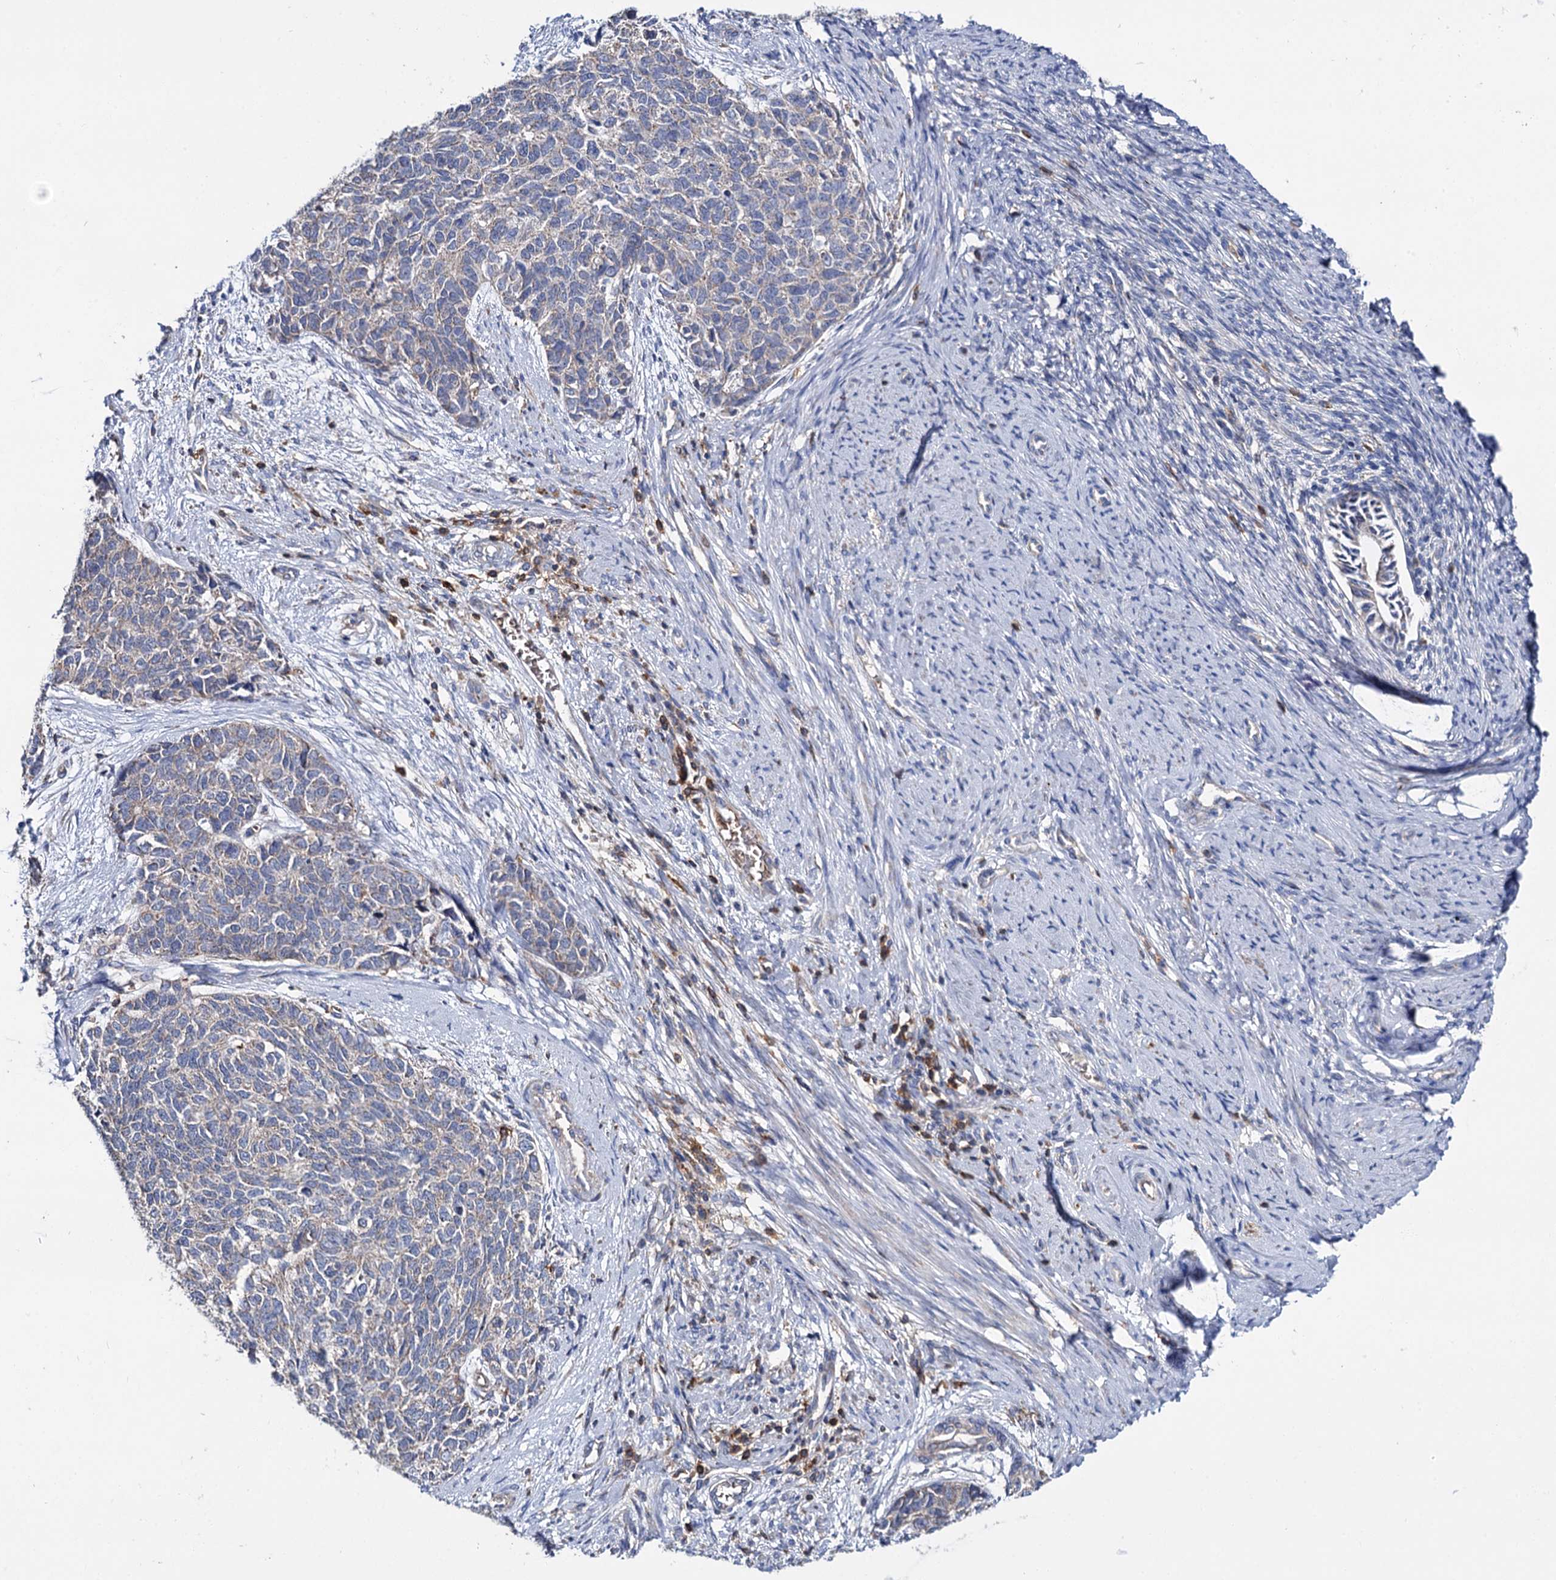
{"staining": {"intensity": "weak", "quantity": "<25%", "location": "cytoplasmic/membranous"}, "tissue": "cervical cancer", "cell_type": "Tumor cells", "image_type": "cancer", "snomed": [{"axis": "morphology", "description": "Squamous cell carcinoma, NOS"}, {"axis": "topography", "description": "Cervix"}], "caption": "Protein analysis of cervical squamous cell carcinoma shows no significant staining in tumor cells. The staining was performed using DAB to visualize the protein expression in brown, while the nuclei were stained in blue with hematoxylin (Magnification: 20x).", "gene": "UBASH3B", "patient": {"sex": "female", "age": 63}}